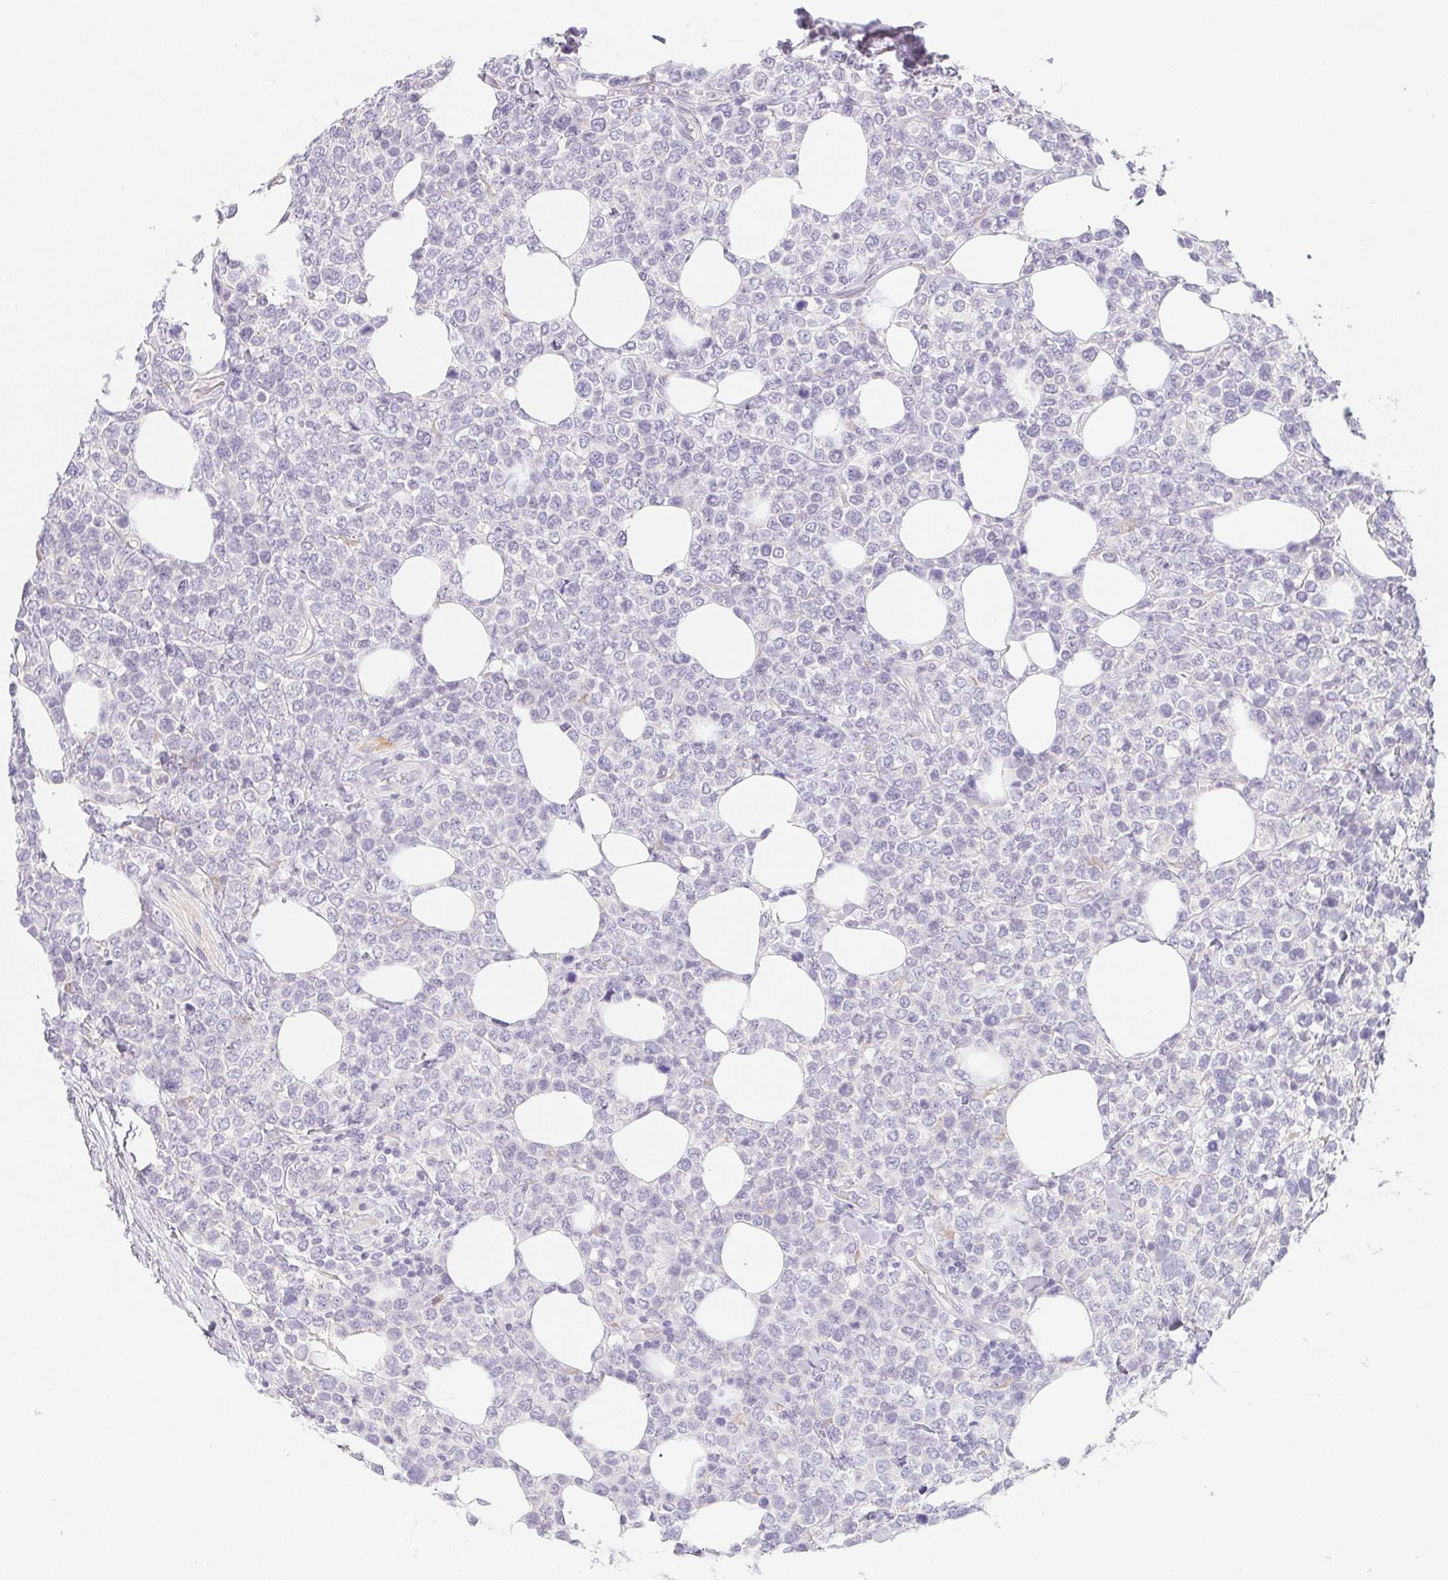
{"staining": {"intensity": "negative", "quantity": "none", "location": "none"}, "tissue": "lymphoma", "cell_type": "Tumor cells", "image_type": "cancer", "snomed": [{"axis": "morphology", "description": "Malignant lymphoma, non-Hodgkin's type, High grade"}, {"axis": "topography", "description": "Soft tissue"}], "caption": "Photomicrograph shows no significant protein staining in tumor cells of lymphoma. The staining is performed using DAB (3,3'-diaminobenzidine) brown chromogen with nuclei counter-stained in using hematoxylin.", "gene": "ZBBX", "patient": {"sex": "female", "age": 56}}